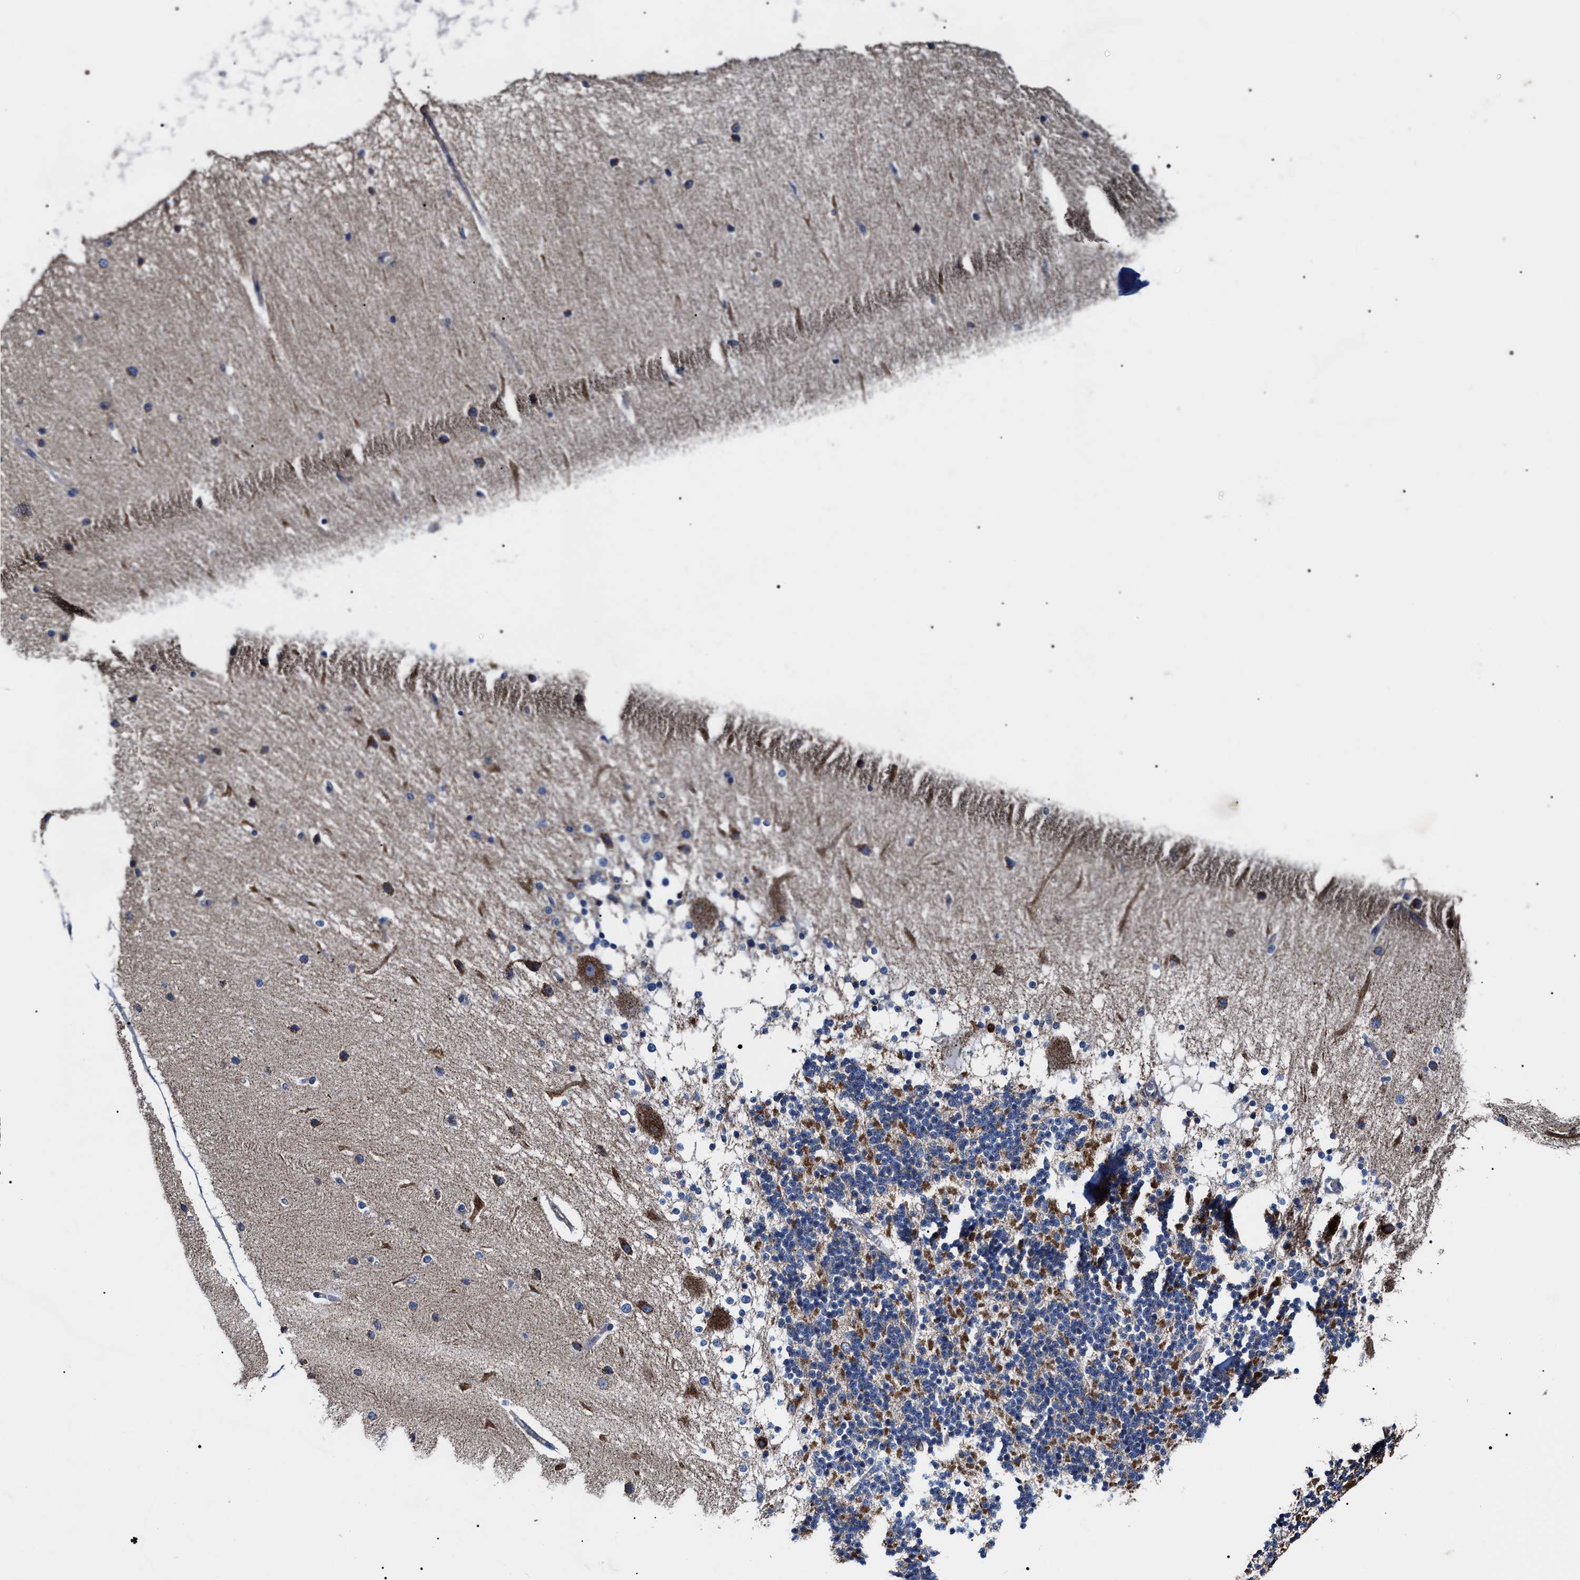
{"staining": {"intensity": "moderate", "quantity": "25%-75%", "location": "cytoplasmic/membranous"}, "tissue": "cerebellum", "cell_type": "Cells in granular layer", "image_type": "normal", "snomed": [{"axis": "morphology", "description": "Normal tissue, NOS"}, {"axis": "topography", "description": "Cerebellum"}], "caption": "Brown immunohistochemical staining in normal human cerebellum shows moderate cytoplasmic/membranous staining in approximately 25%-75% of cells in granular layer.", "gene": "MACC1", "patient": {"sex": "female", "age": 54}}